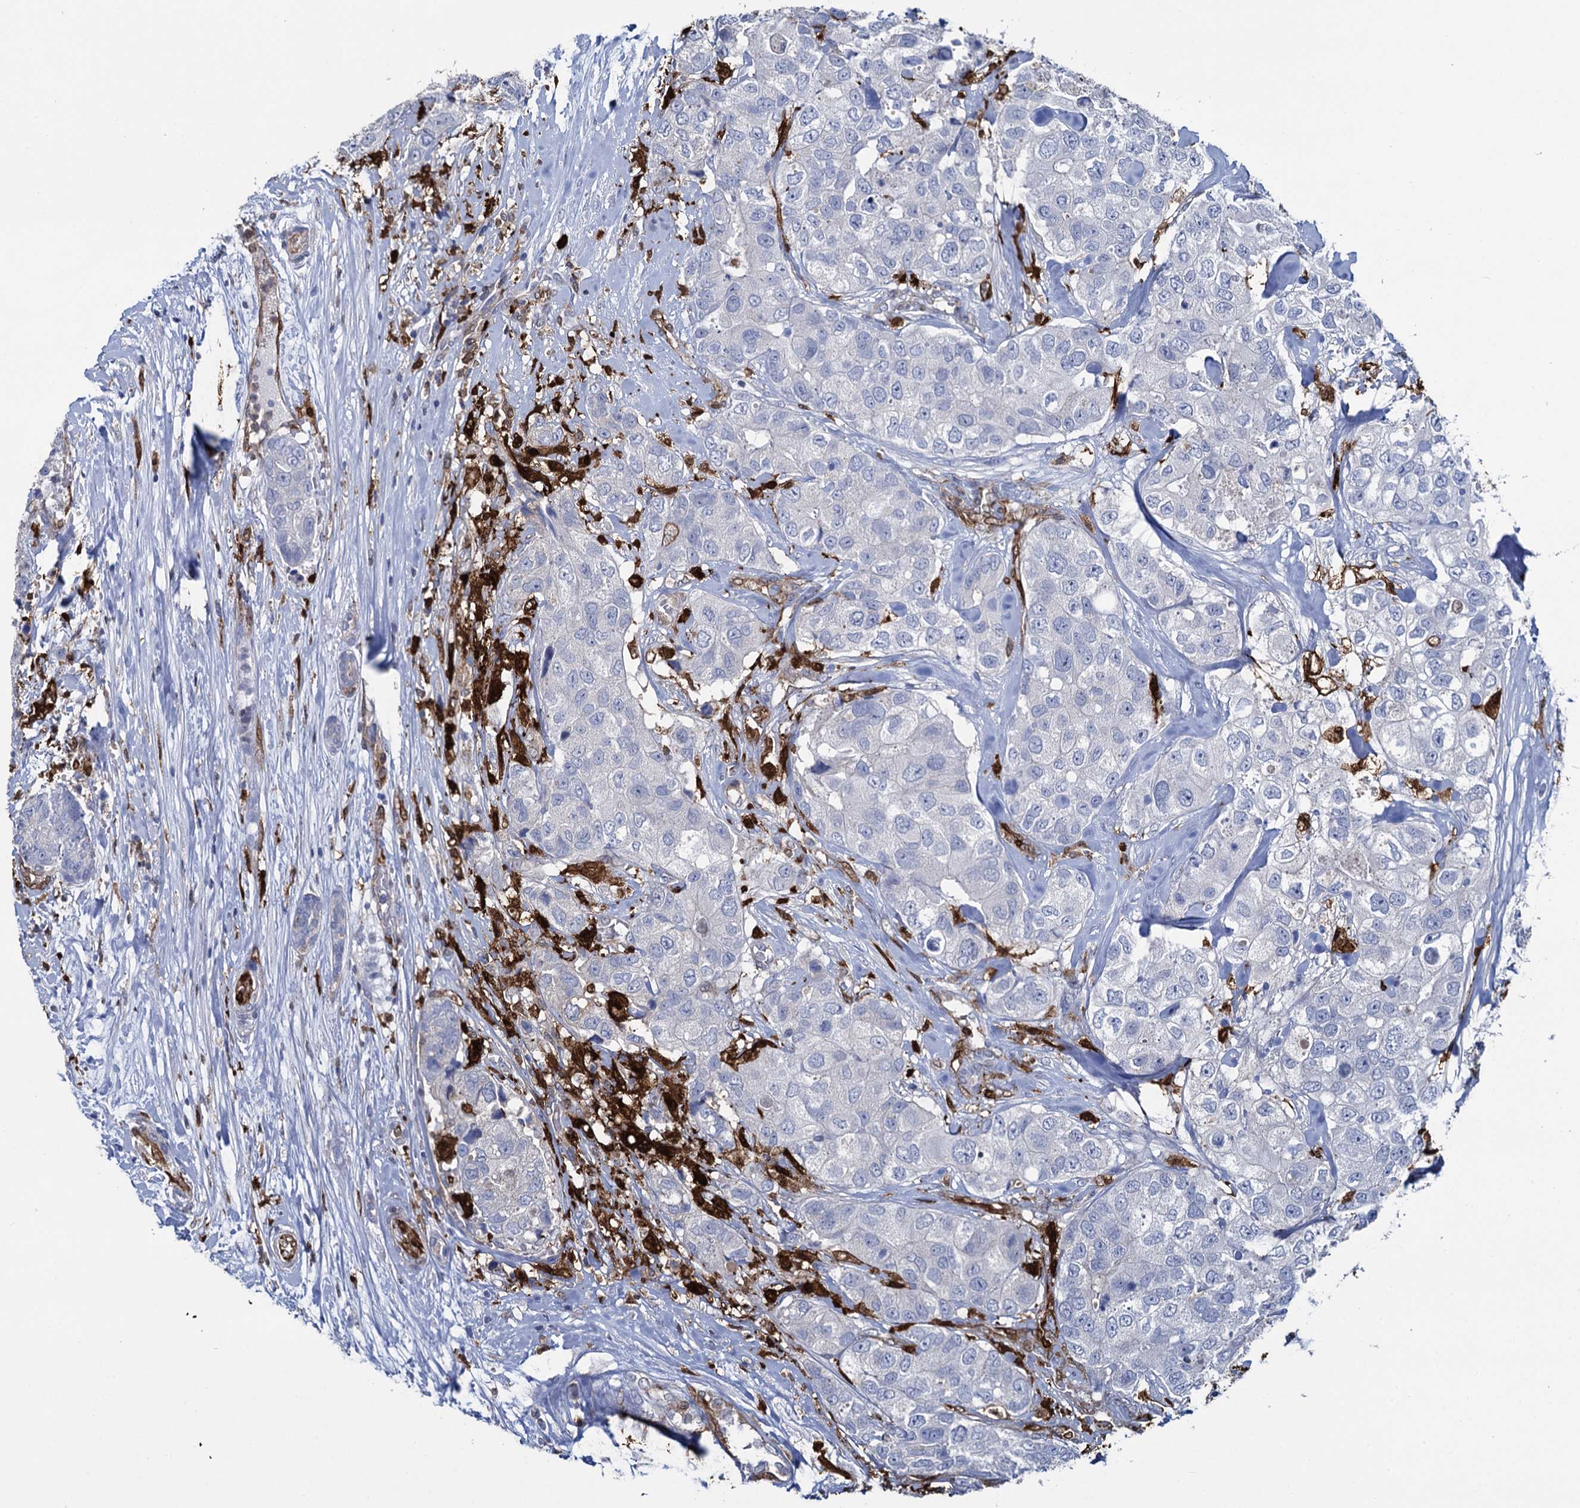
{"staining": {"intensity": "negative", "quantity": "none", "location": "none"}, "tissue": "breast cancer", "cell_type": "Tumor cells", "image_type": "cancer", "snomed": [{"axis": "morphology", "description": "Duct carcinoma"}, {"axis": "topography", "description": "Breast"}], "caption": "A high-resolution photomicrograph shows immunohistochemistry staining of infiltrating ductal carcinoma (breast), which reveals no significant expression in tumor cells.", "gene": "FABP5", "patient": {"sex": "female", "age": 62}}